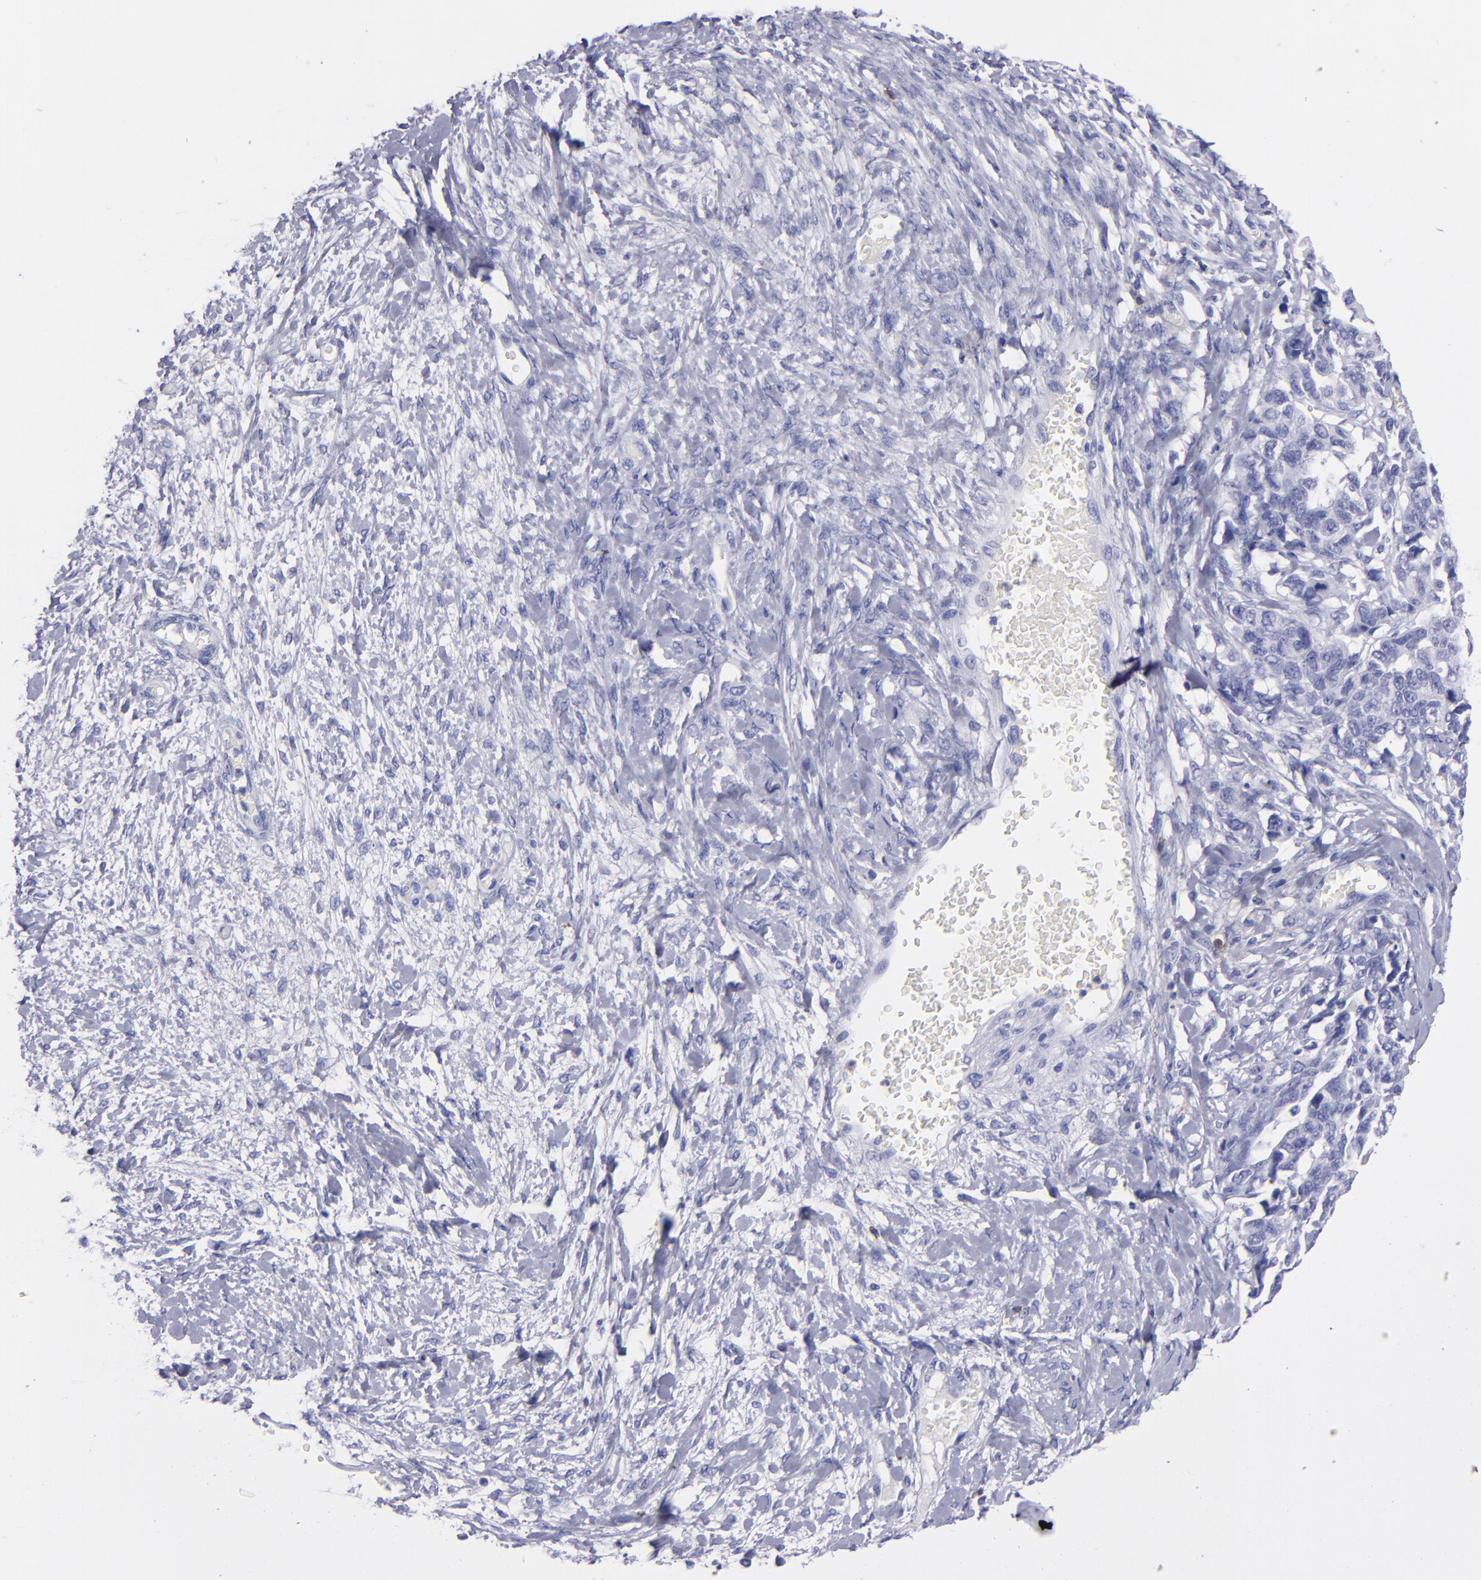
{"staining": {"intensity": "negative", "quantity": "none", "location": "none"}, "tissue": "ovarian cancer", "cell_type": "Tumor cells", "image_type": "cancer", "snomed": [{"axis": "morphology", "description": "Cystadenocarcinoma, serous, NOS"}, {"axis": "topography", "description": "Ovary"}], "caption": "Tumor cells are negative for brown protein staining in serous cystadenocarcinoma (ovarian).", "gene": "CD37", "patient": {"sex": "female", "age": 69}}